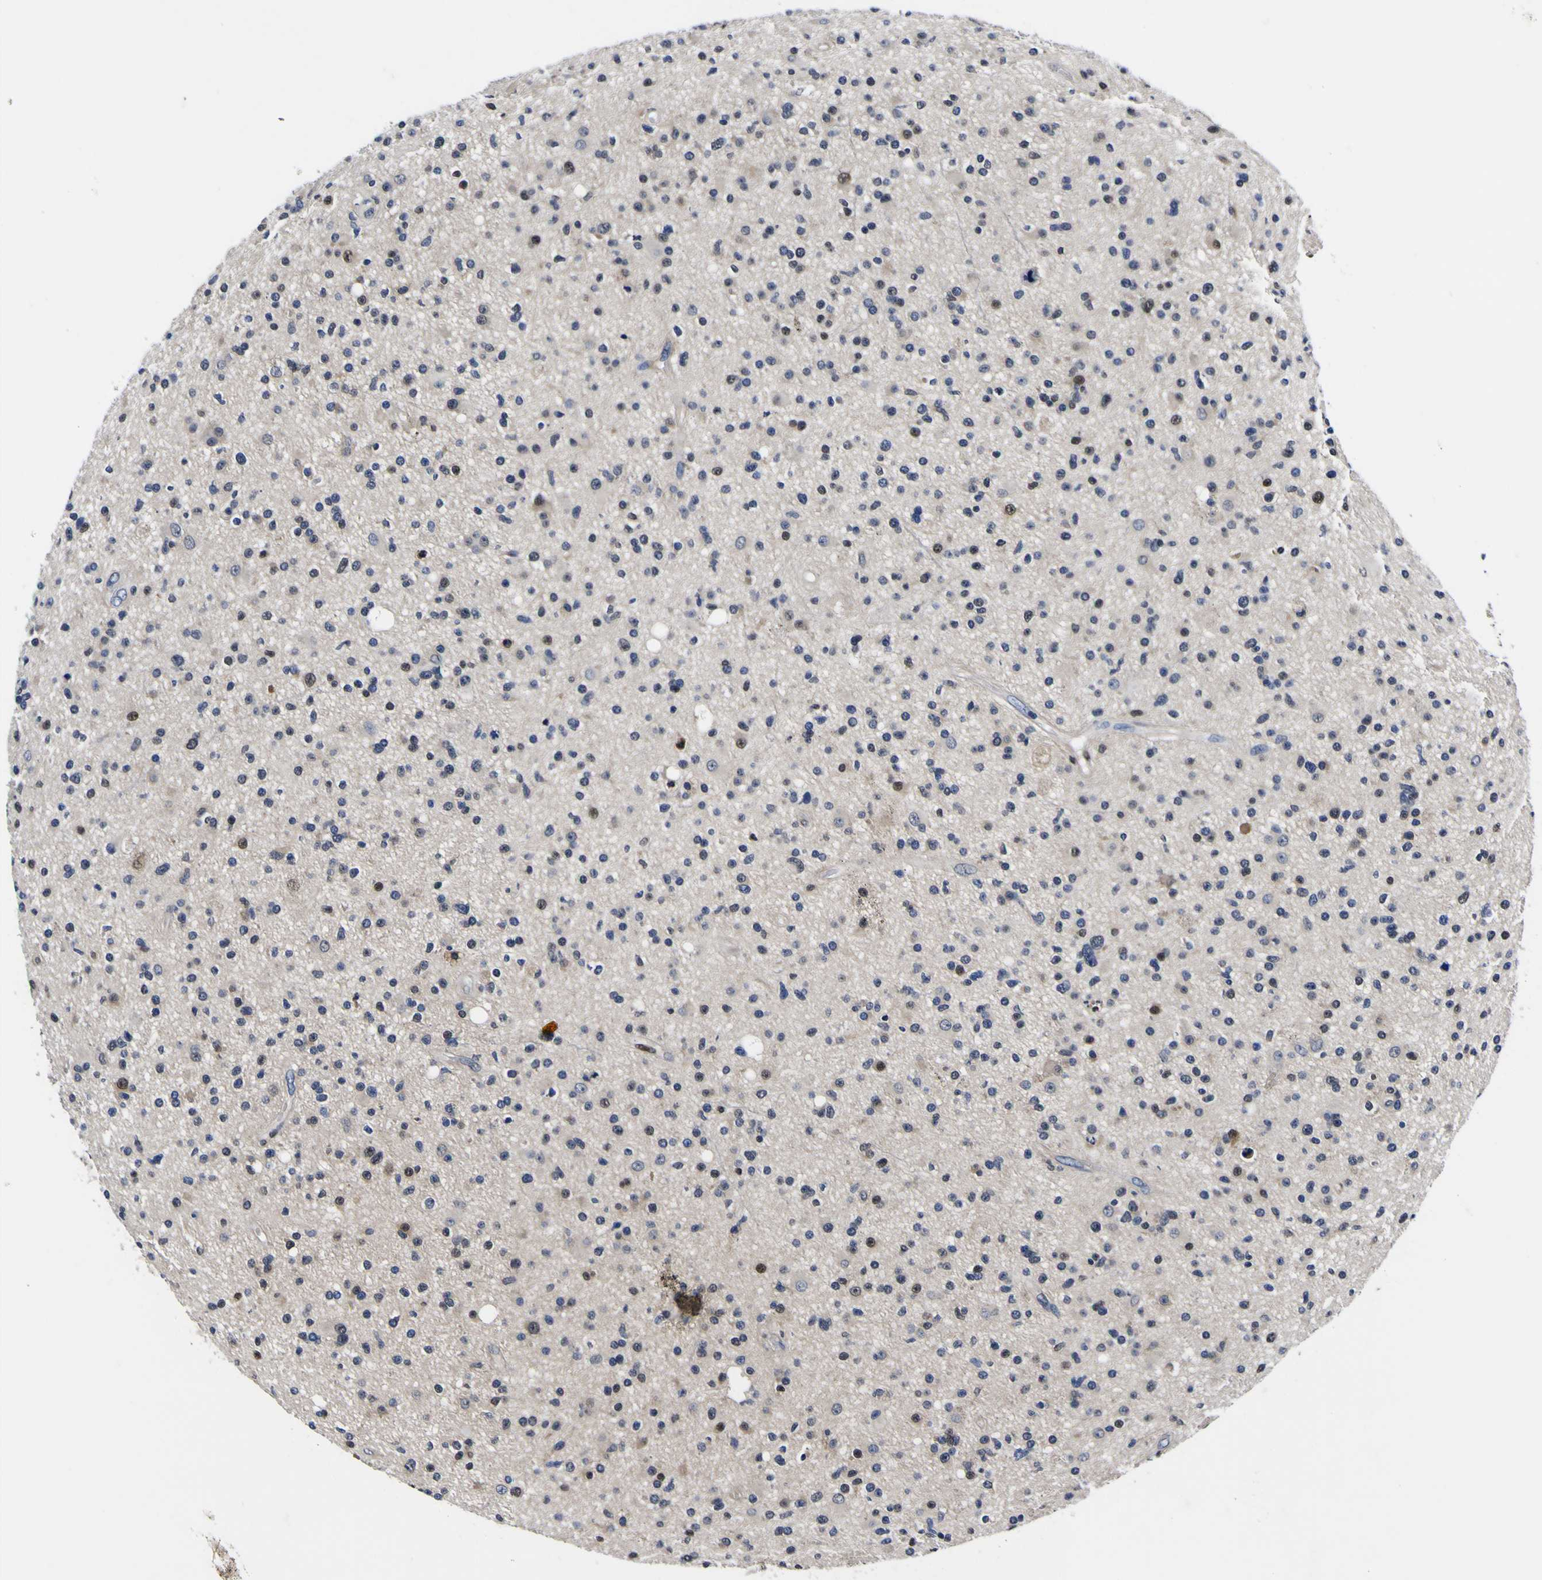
{"staining": {"intensity": "weak", "quantity": "<25%", "location": "cytoplasmic/membranous"}, "tissue": "glioma", "cell_type": "Tumor cells", "image_type": "cancer", "snomed": [{"axis": "morphology", "description": "Glioma, malignant, High grade"}, {"axis": "topography", "description": "Brain"}], "caption": "The image shows no staining of tumor cells in glioma.", "gene": "FAM110B", "patient": {"sex": "male", "age": 33}}